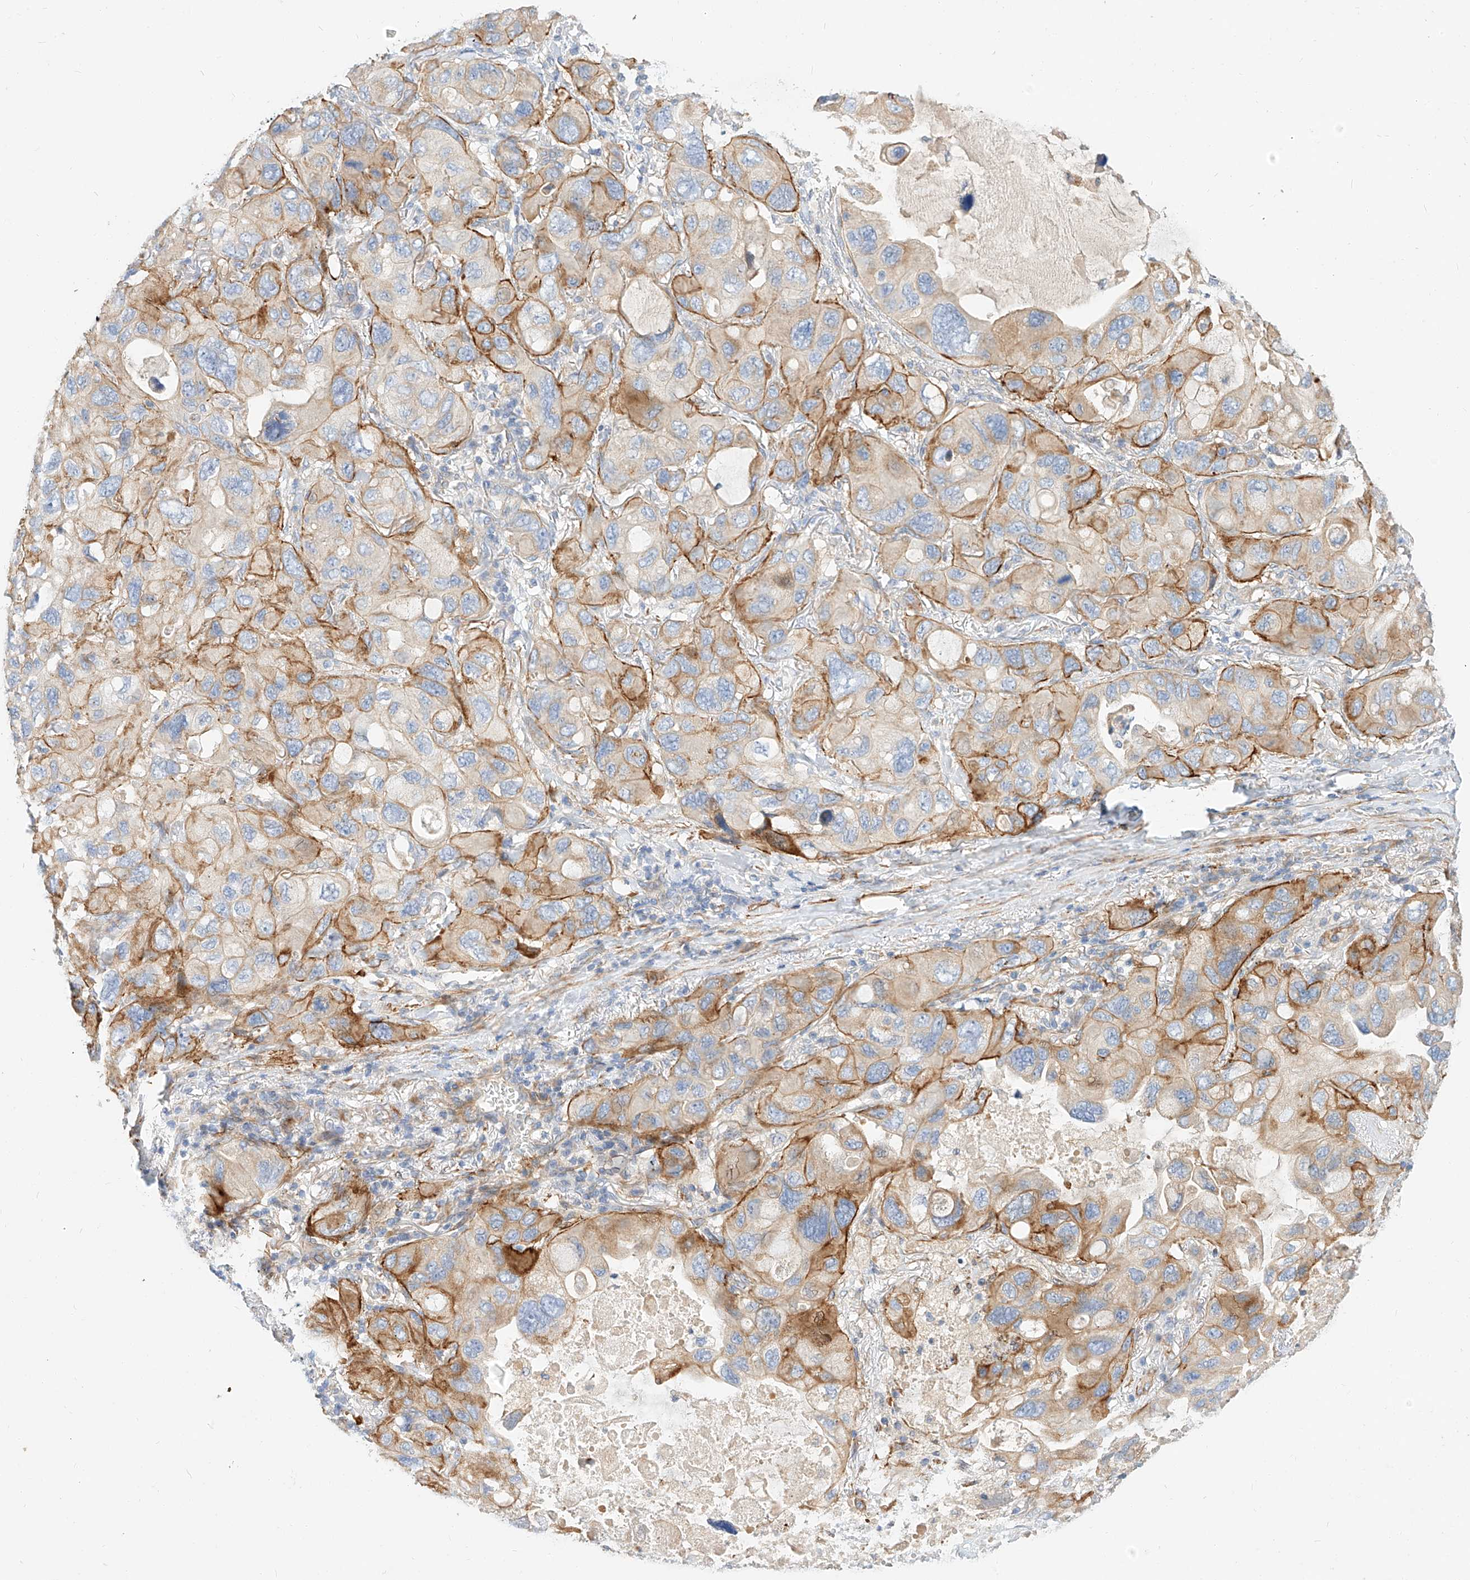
{"staining": {"intensity": "moderate", "quantity": ">75%", "location": "cytoplasmic/membranous"}, "tissue": "lung cancer", "cell_type": "Tumor cells", "image_type": "cancer", "snomed": [{"axis": "morphology", "description": "Squamous cell carcinoma, NOS"}, {"axis": "topography", "description": "Lung"}], "caption": "Tumor cells display moderate cytoplasmic/membranous expression in approximately >75% of cells in lung cancer (squamous cell carcinoma).", "gene": "KCNH5", "patient": {"sex": "female", "age": 73}}